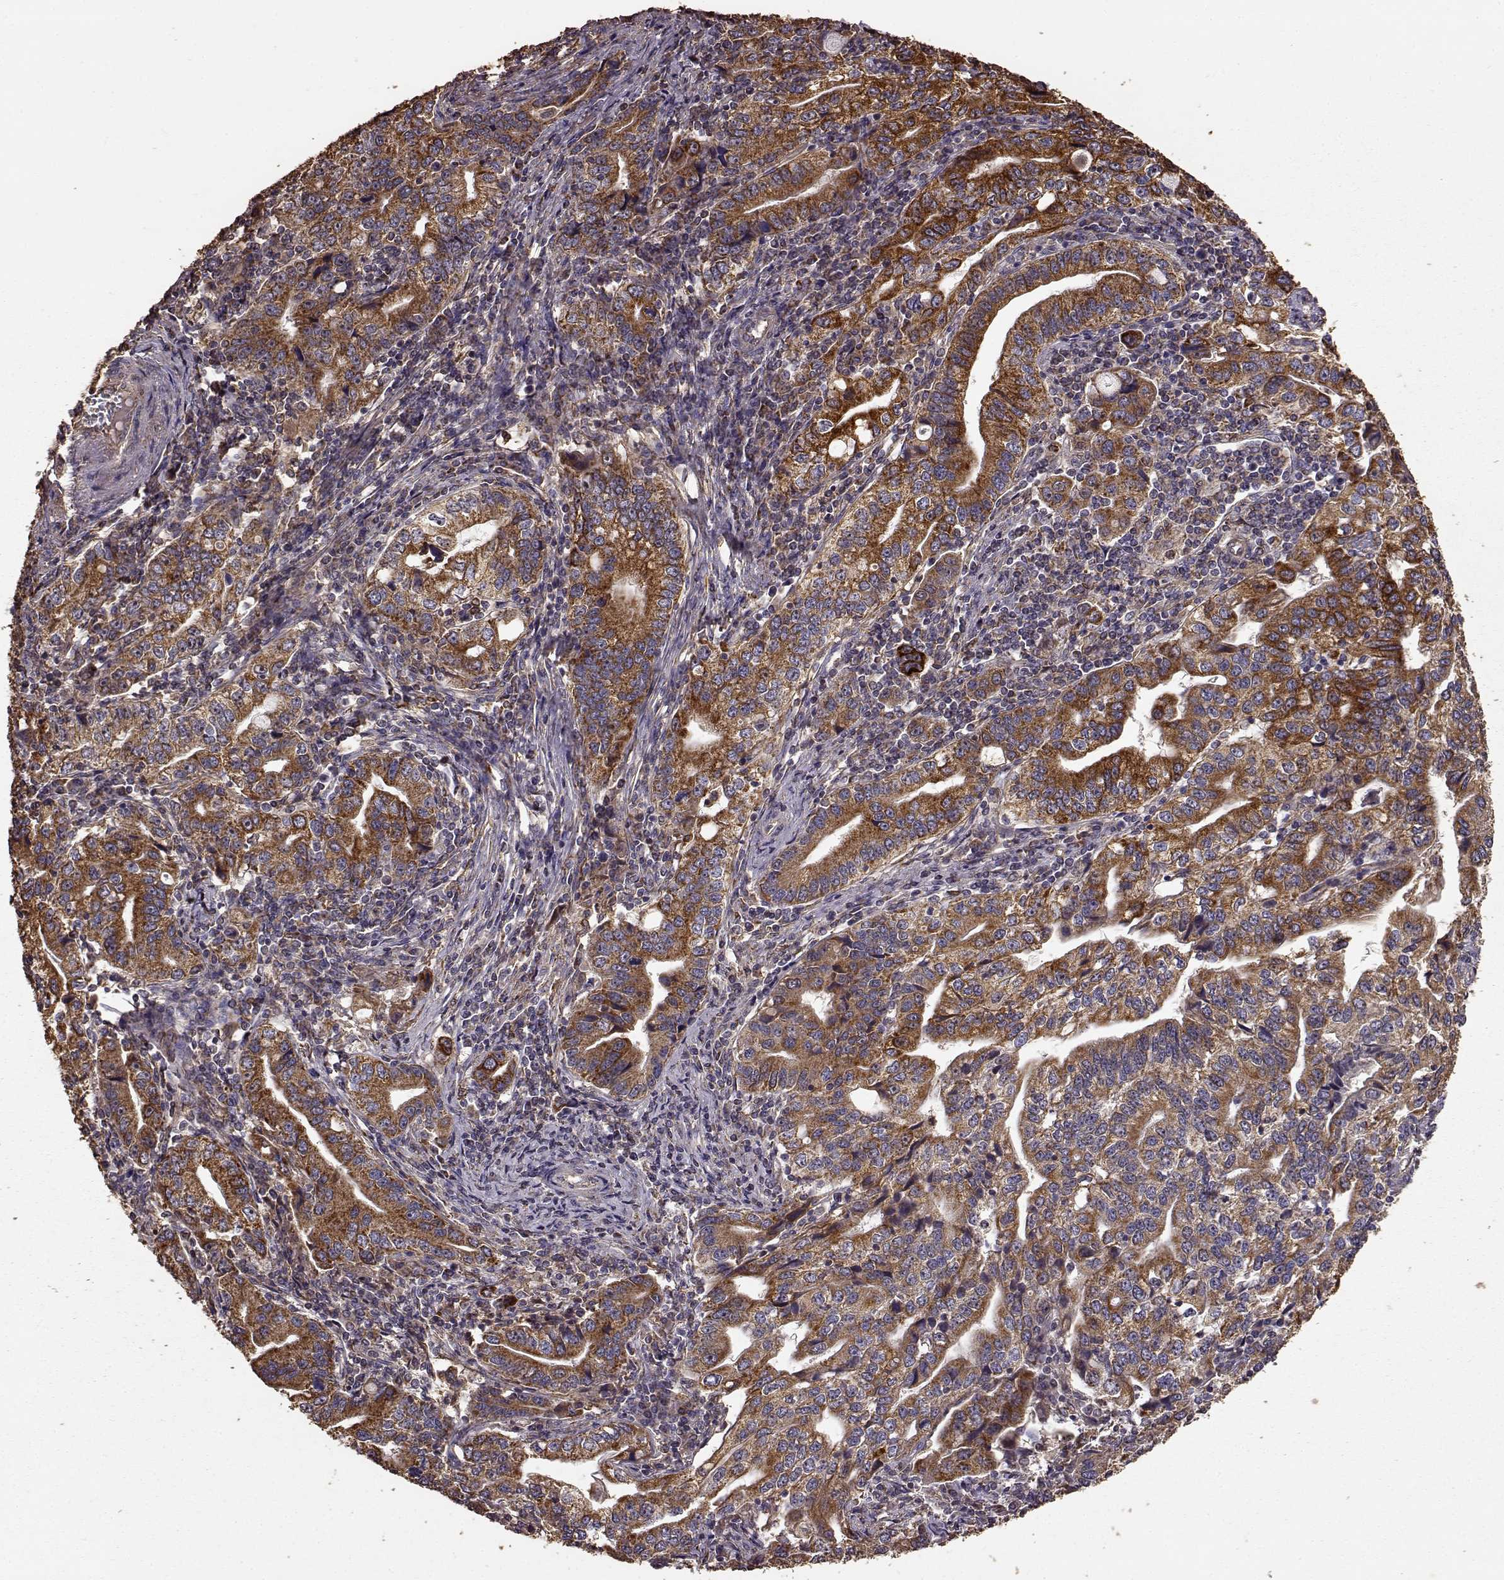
{"staining": {"intensity": "strong", "quantity": ">75%", "location": "cytoplasmic/membranous"}, "tissue": "stomach cancer", "cell_type": "Tumor cells", "image_type": "cancer", "snomed": [{"axis": "morphology", "description": "Adenocarcinoma, NOS"}, {"axis": "topography", "description": "Stomach, lower"}], "caption": "Human stomach cancer (adenocarcinoma) stained for a protein (brown) reveals strong cytoplasmic/membranous positive positivity in about >75% of tumor cells.", "gene": "PTGES2", "patient": {"sex": "female", "age": 72}}